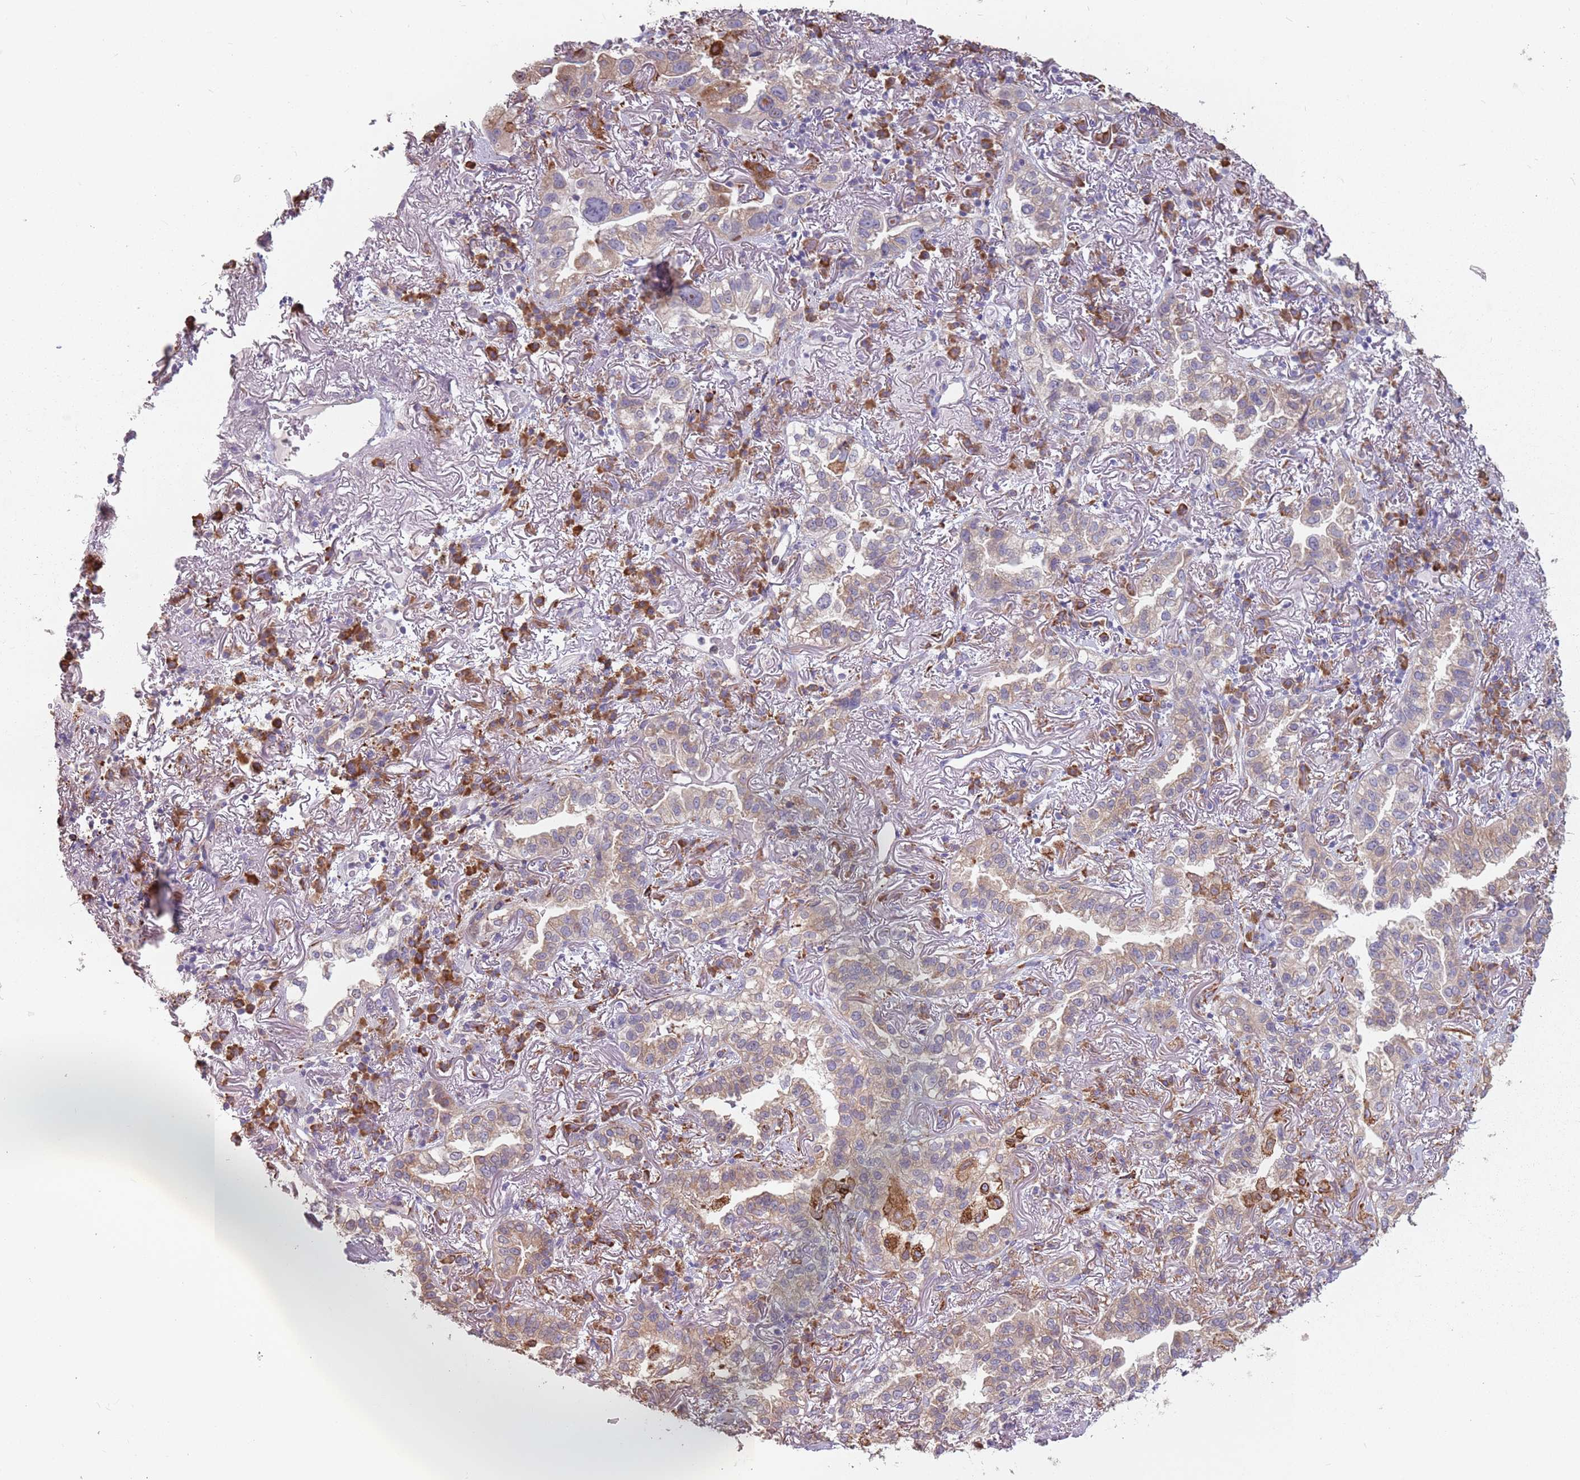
{"staining": {"intensity": "moderate", "quantity": "25%-75%", "location": "cytoplasmic/membranous"}, "tissue": "lung cancer", "cell_type": "Tumor cells", "image_type": "cancer", "snomed": [{"axis": "morphology", "description": "Adenocarcinoma, NOS"}, {"axis": "topography", "description": "Lung"}], "caption": "An IHC photomicrograph of tumor tissue is shown. Protein staining in brown shows moderate cytoplasmic/membranous positivity in adenocarcinoma (lung) within tumor cells.", "gene": "RPS9", "patient": {"sex": "female", "age": 69}}